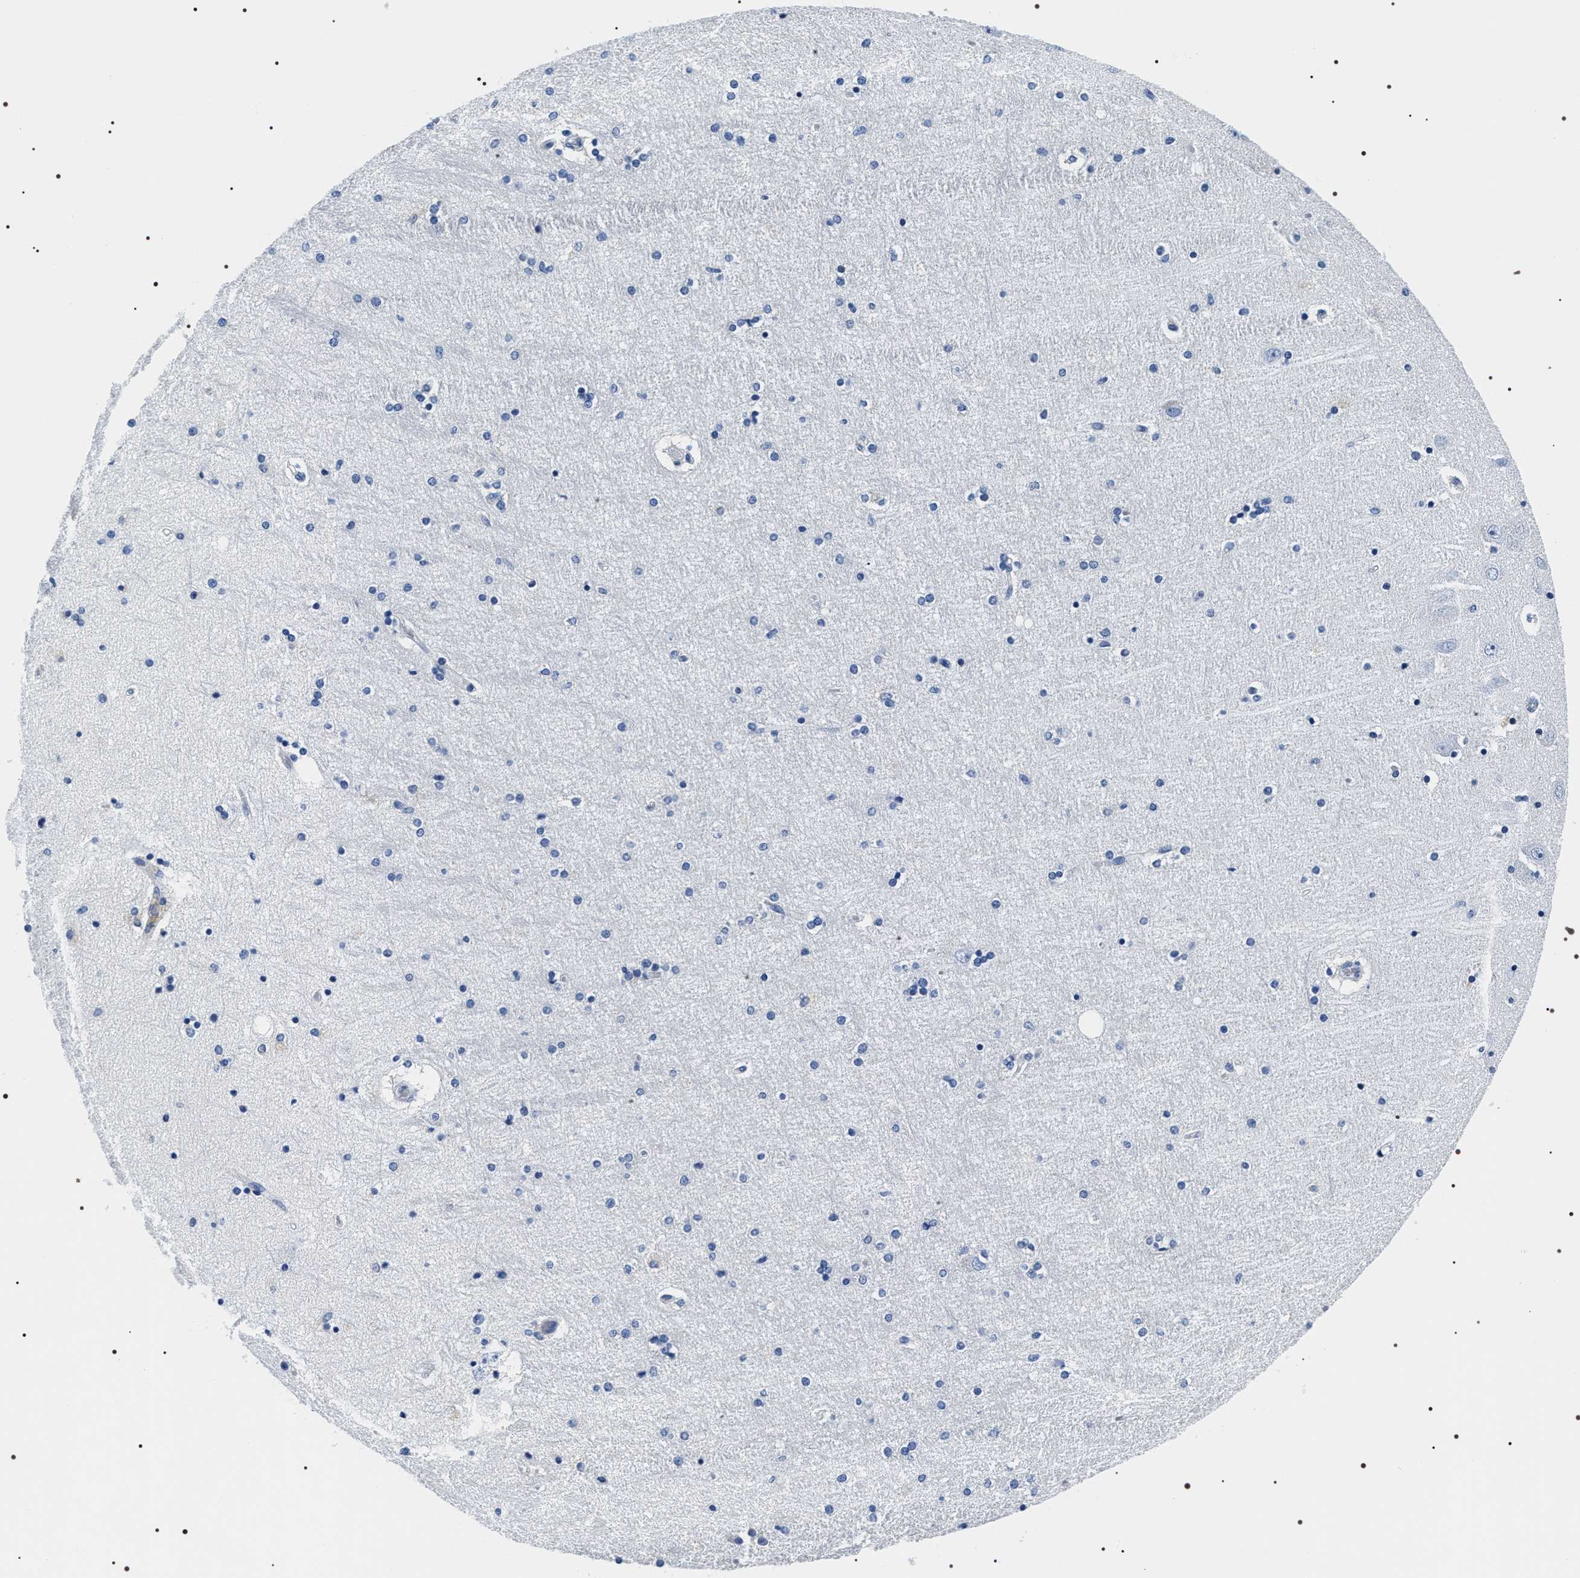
{"staining": {"intensity": "negative", "quantity": "none", "location": "none"}, "tissue": "hippocampus", "cell_type": "Glial cells", "image_type": "normal", "snomed": [{"axis": "morphology", "description": "Normal tissue, NOS"}, {"axis": "topography", "description": "Hippocampus"}], "caption": "The immunohistochemistry histopathology image has no significant positivity in glial cells of hippocampus.", "gene": "ADH4", "patient": {"sex": "female", "age": 54}}